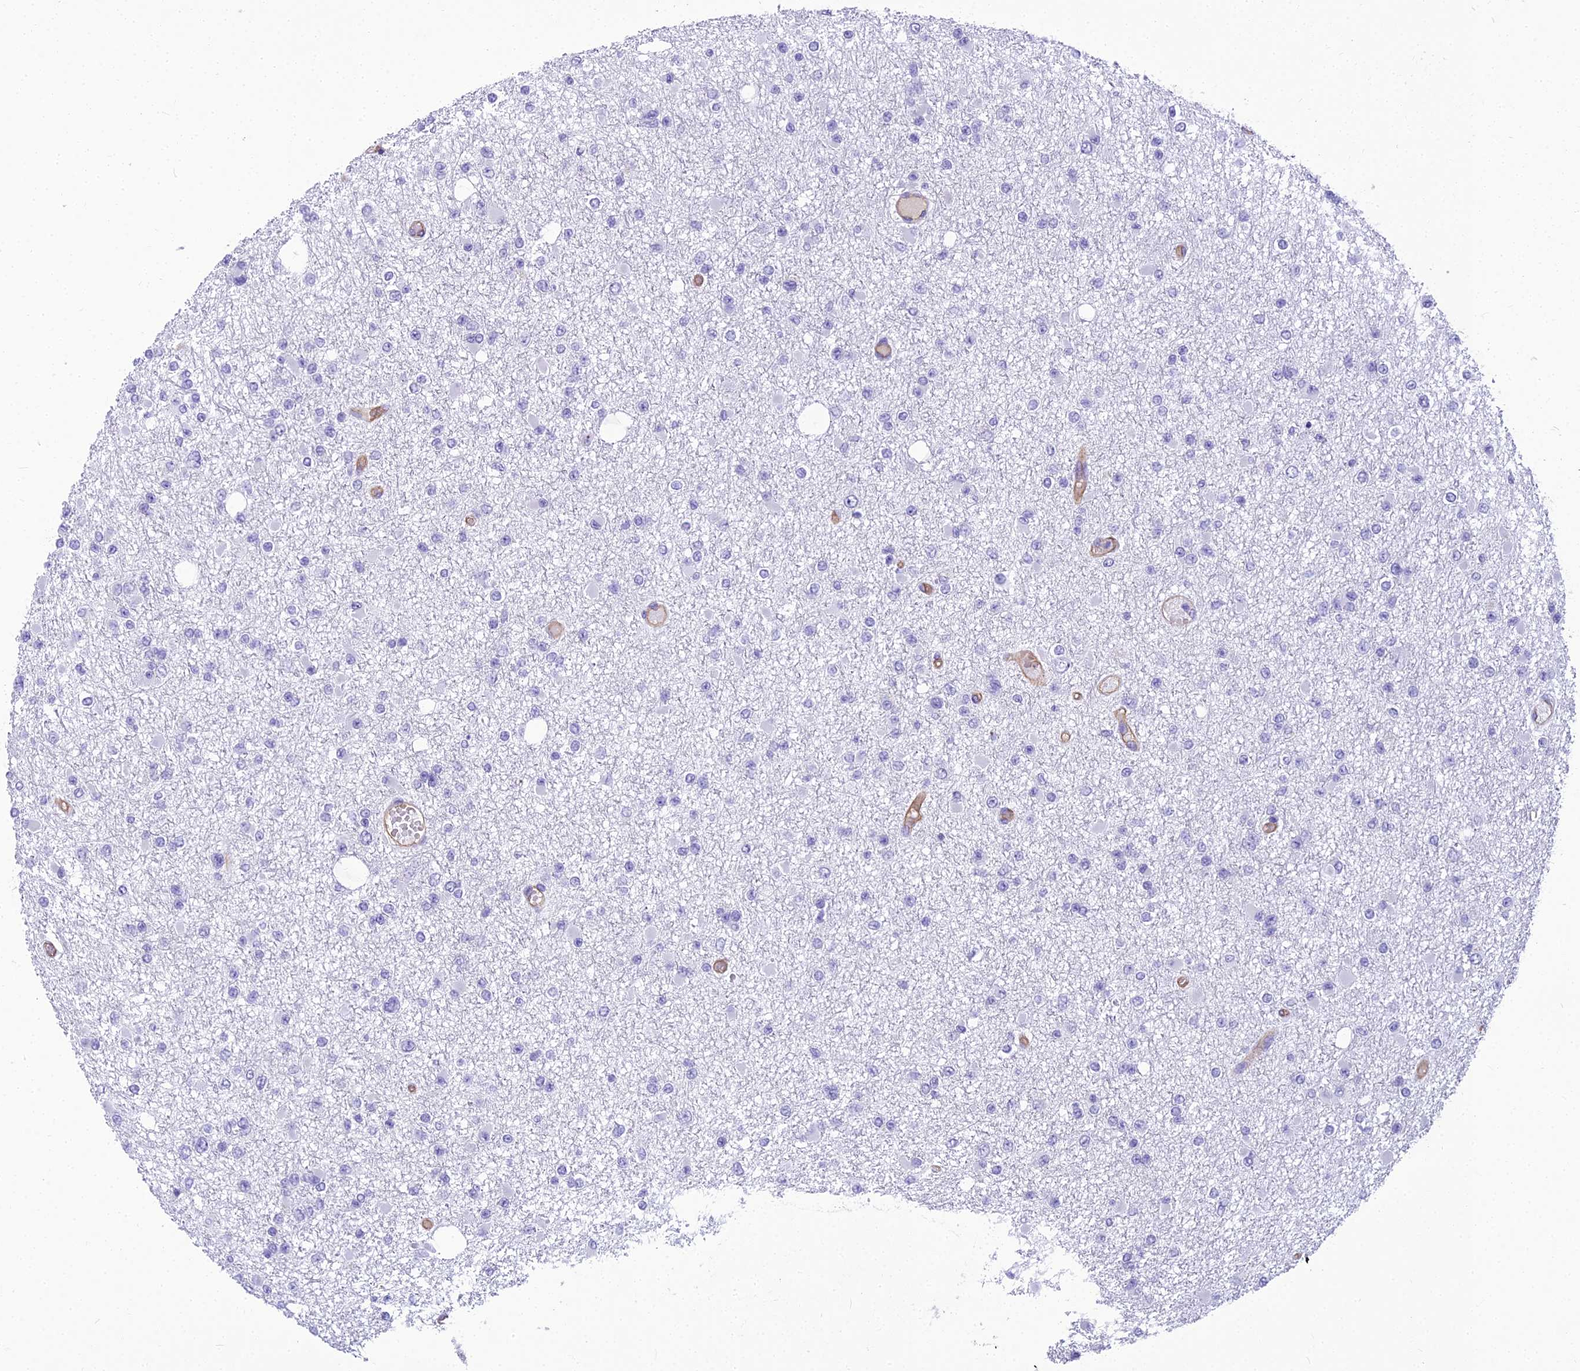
{"staining": {"intensity": "negative", "quantity": "none", "location": "none"}, "tissue": "glioma", "cell_type": "Tumor cells", "image_type": "cancer", "snomed": [{"axis": "morphology", "description": "Glioma, malignant, Low grade"}, {"axis": "topography", "description": "Brain"}], "caption": "This is an IHC photomicrograph of malignant glioma (low-grade). There is no expression in tumor cells.", "gene": "NINJ1", "patient": {"sex": "female", "age": 22}}